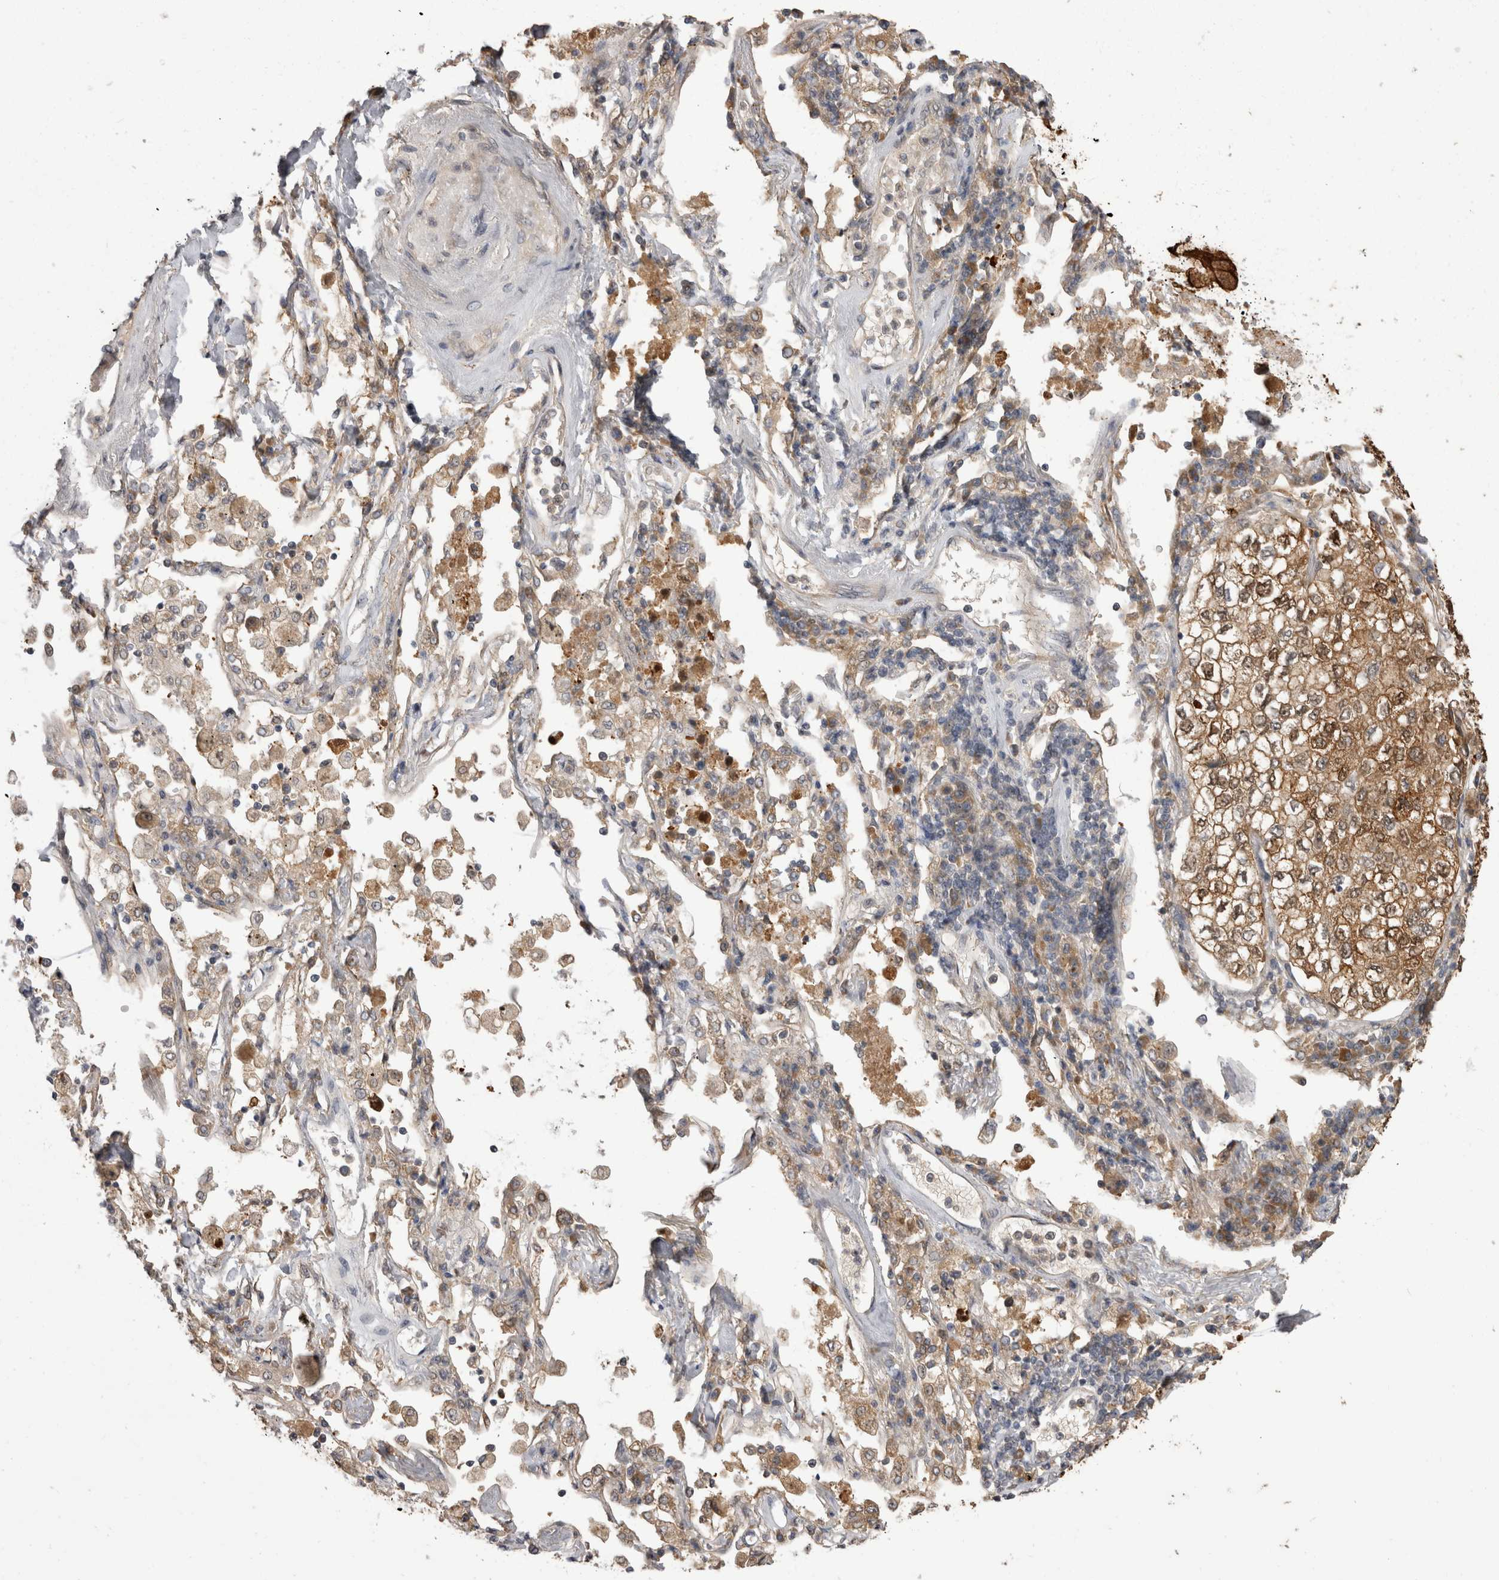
{"staining": {"intensity": "moderate", "quantity": ">75%", "location": "cytoplasmic/membranous,nuclear"}, "tissue": "lung cancer", "cell_type": "Tumor cells", "image_type": "cancer", "snomed": [{"axis": "morphology", "description": "Adenocarcinoma, NOS"}, {"axis": "topography", "description": "Lung"}], "caption": "The immunohistochemical stain shows moderate cytoplasmic/membranous and nuclear positivity in tumor cells of lung adenocarcinoma tissue. (Brightfield microscopy of DAB IHC at high magnification).", "gene": "CHIC2", "patient": {"sex": "male", "age": 63}}